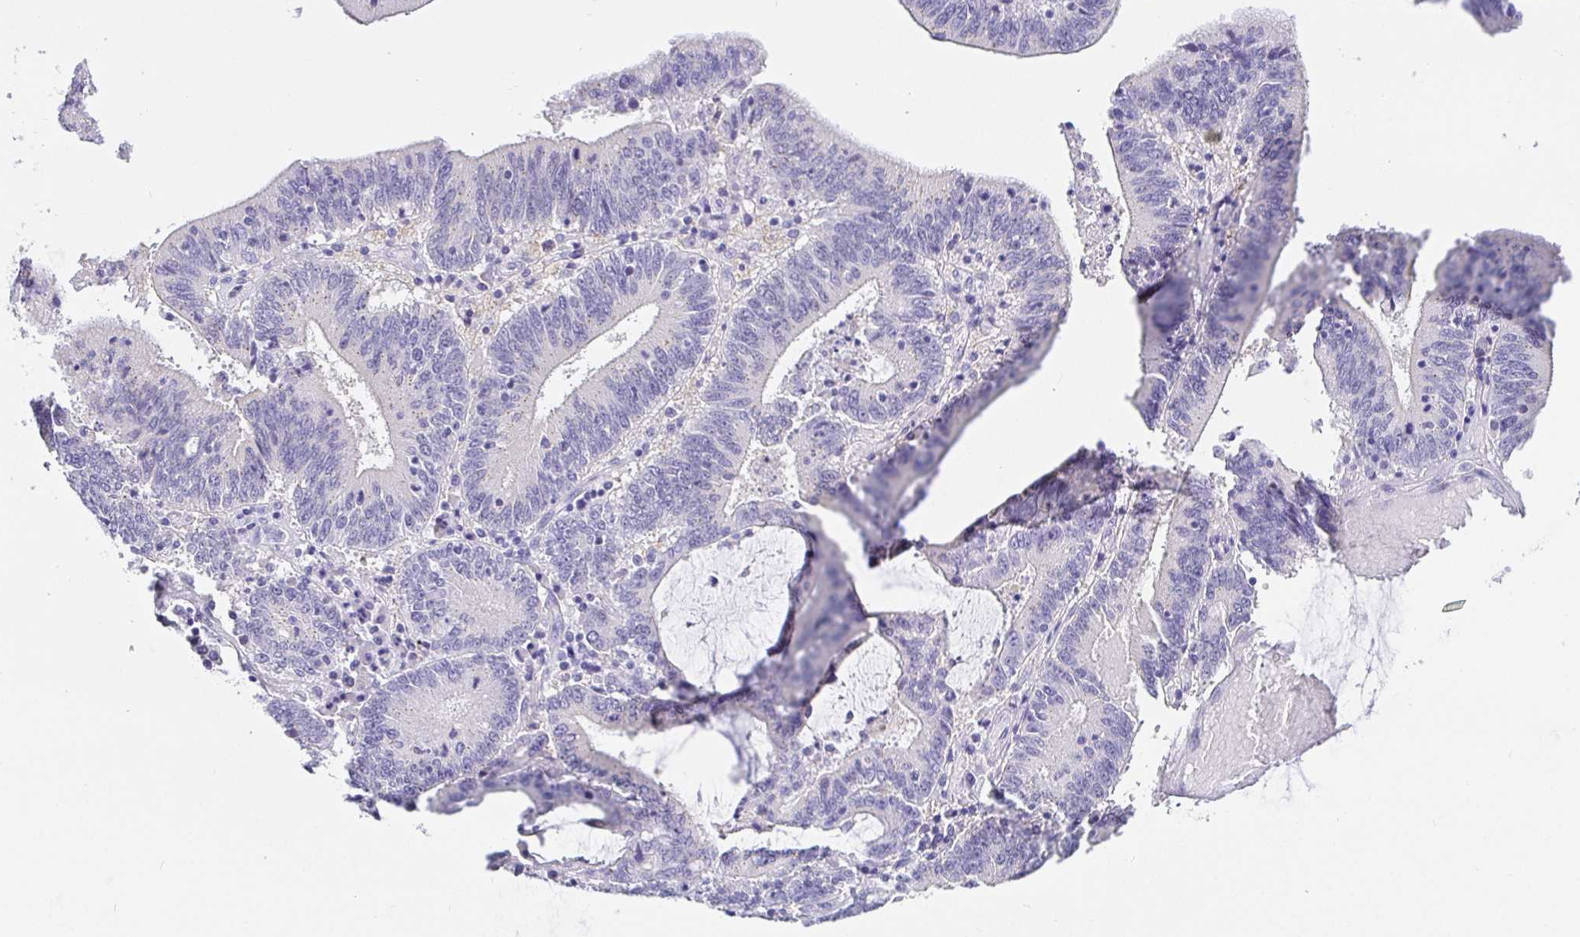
{"staining": {"intensity": "negative", "quantity": "none", "location": "none"}, "tissue": "stomach cancer", "cell_type": "Tumor cells", "image_type": "cancer", "snomed": [{"axis": "morphology", "description": "Adenocarcinoma, NOS"}, {"axis": "topography", "description": "Stomach, upper"}], "caption": "High power microscopy histopathology image of an immunohistochemistry histopathology image of stomach adenocarcinoma, revealing no significant positivity in tumor cells. The staining is performed using DAB (3,3'-diaminobenzidine) brown chromogen with nuclei counter-stained in using hematoxylin.", "gene": "EZHIP", "patient": {"sex": "male", "age": 68}}